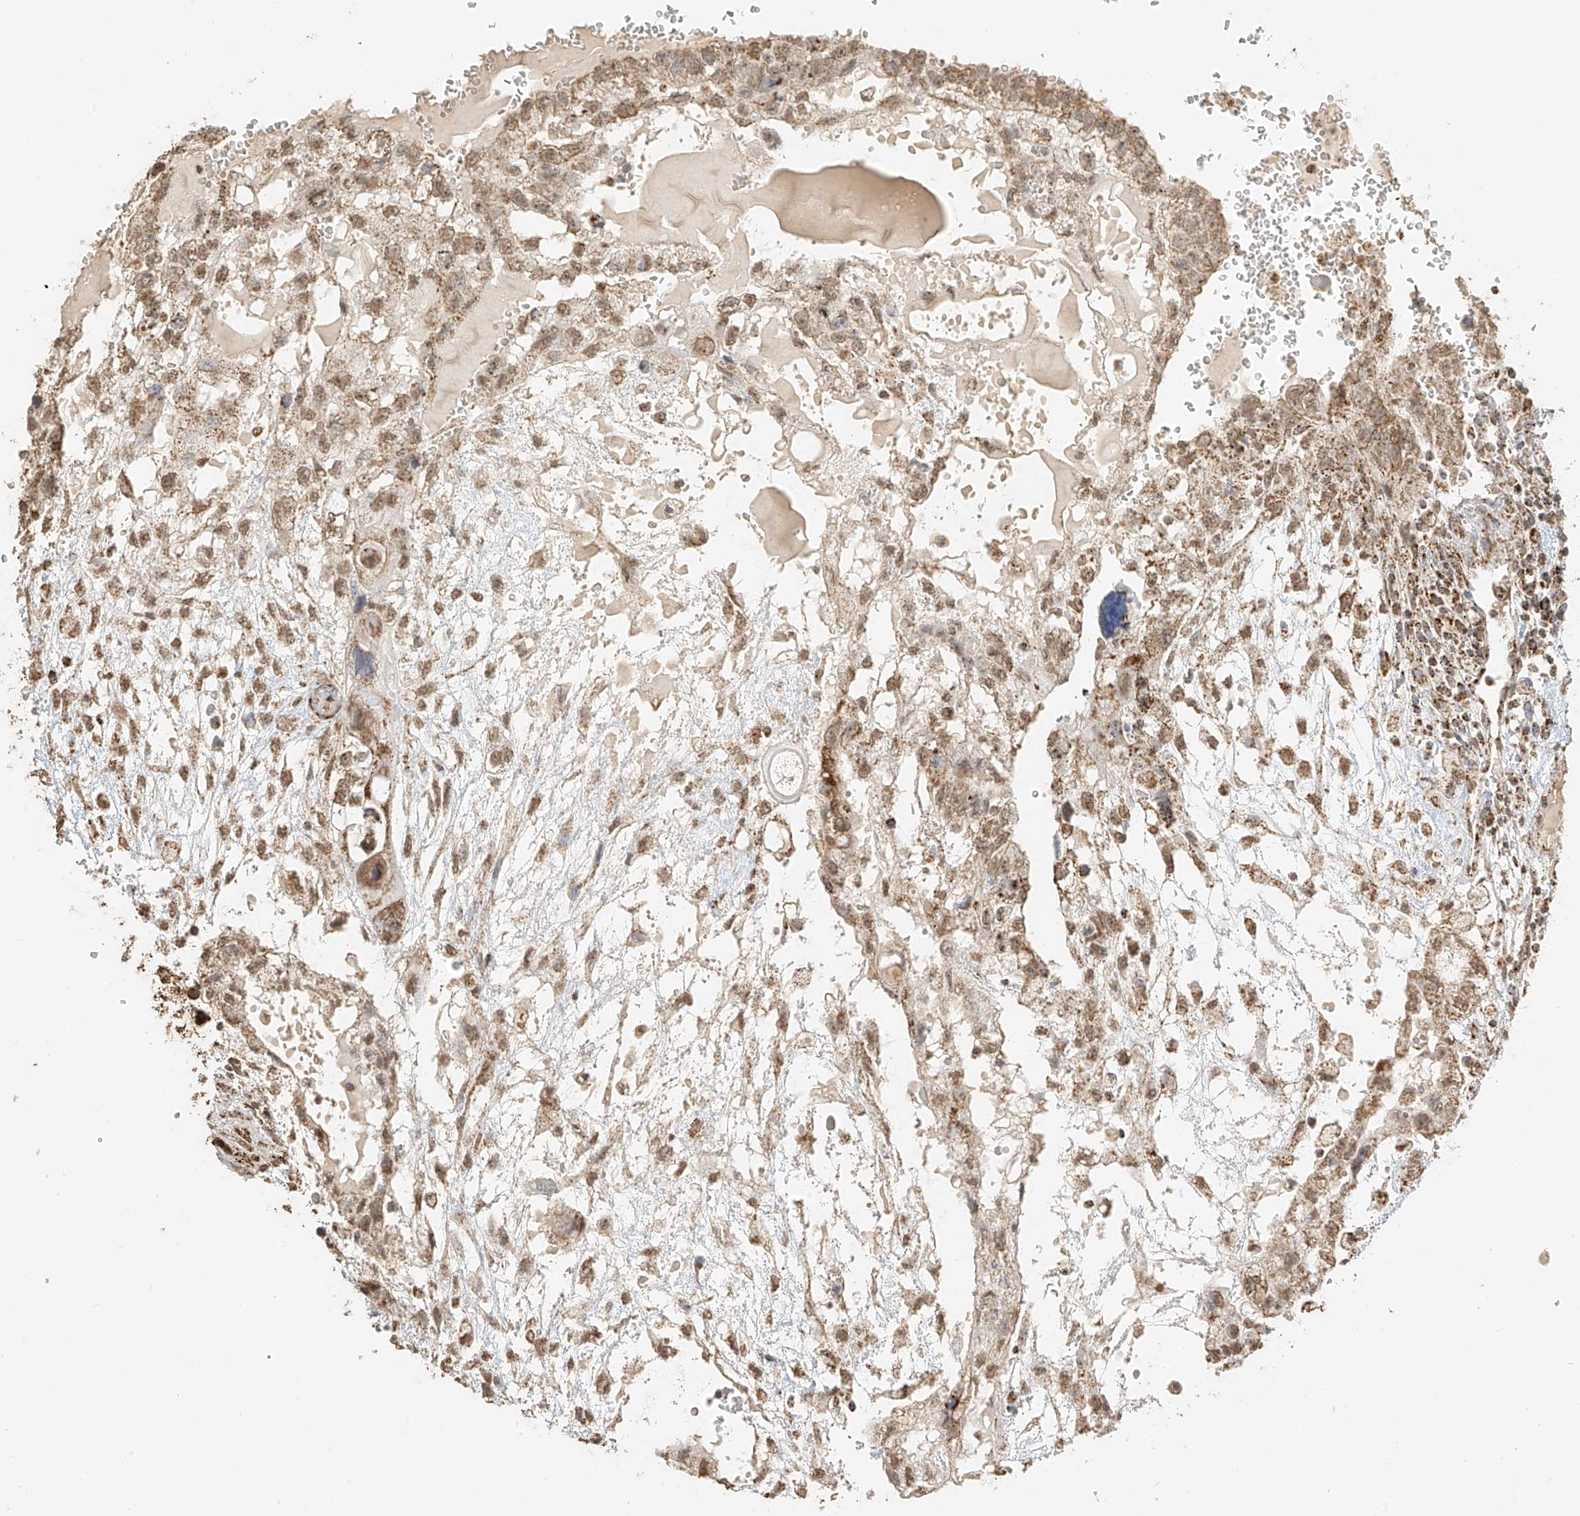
{"staining": {"intensity": "moderate", "quantity": ">75%", "location": "cytoplasmic/membranous"}, "tissue": "testis cancer", "cell_type": "Tumor cells", "image_type": "cancer", "snomed": [{"axis": "morphology", "description": "Carcinoma, Embryonal, NOS"}, {"axis": "topography", "description": "Testis"}], "caption": "A brown stain shows moderate cytoplasmic/membranous positivity of a protein in human testis embryonal carcinoma tumor cells.", "gene": "MIPEP", "patient": {"sex": "male", "age": 36}}